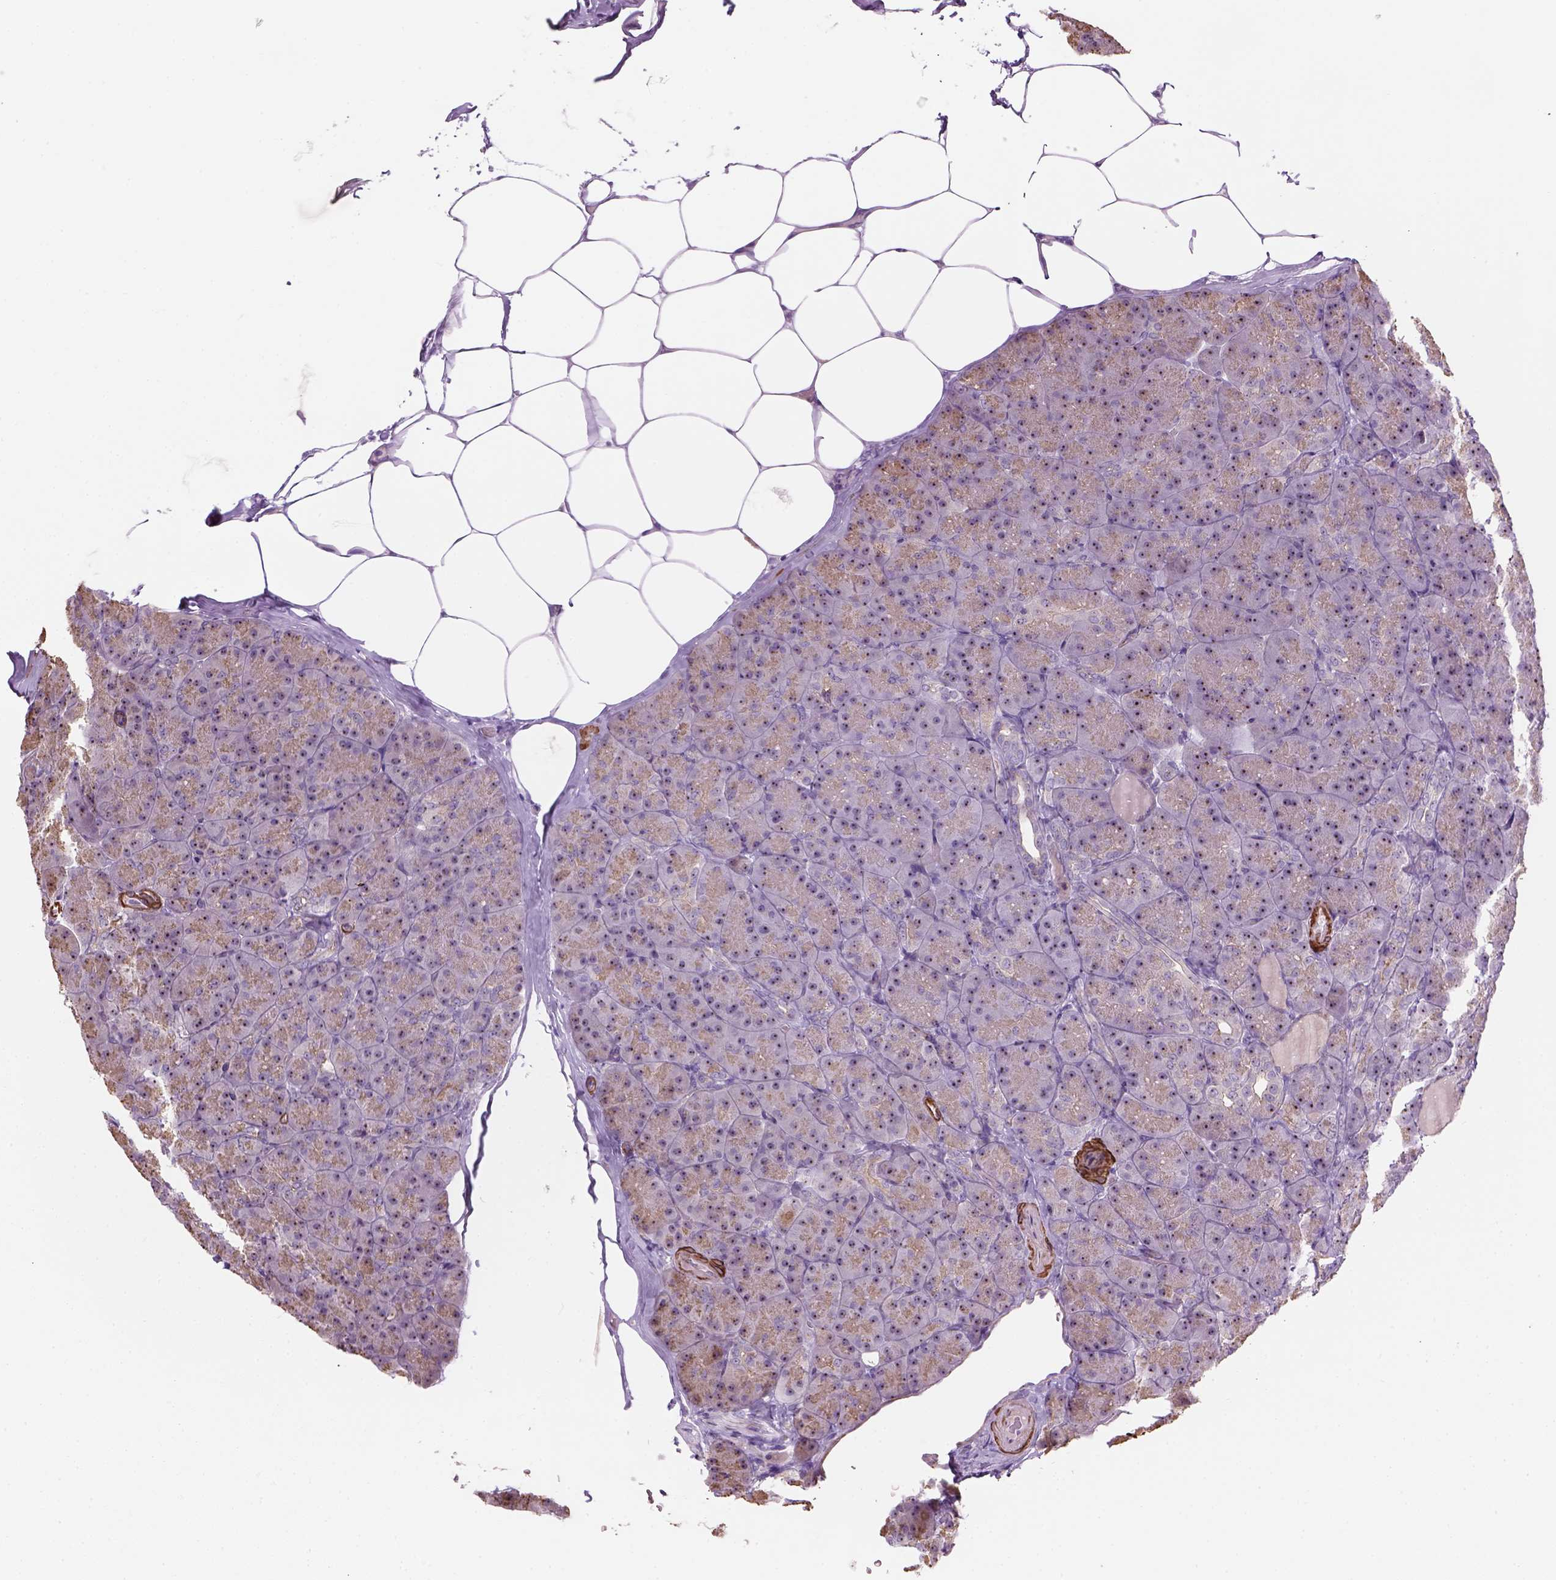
{"staining": {"intensity": "moderate", "quantity": ">75%", "location": "nuclear"}, "tissue": "pancreas", "cell_type": "Exocrine glandular cells", "image_type": "normal", "snomed": [{"axis": "morphology", "description": "Normal tissue, NOS"}, {"axis": "topography", "description": "Pancreas"}], "caption": "The histopathology image demonstrates staining of normal pancreas, revealing moderate nuclear protein positivity (brown color) within exocrine glandular cells.", "gene": "RRS1", "patient": {"sex": "male", "age": 57}}